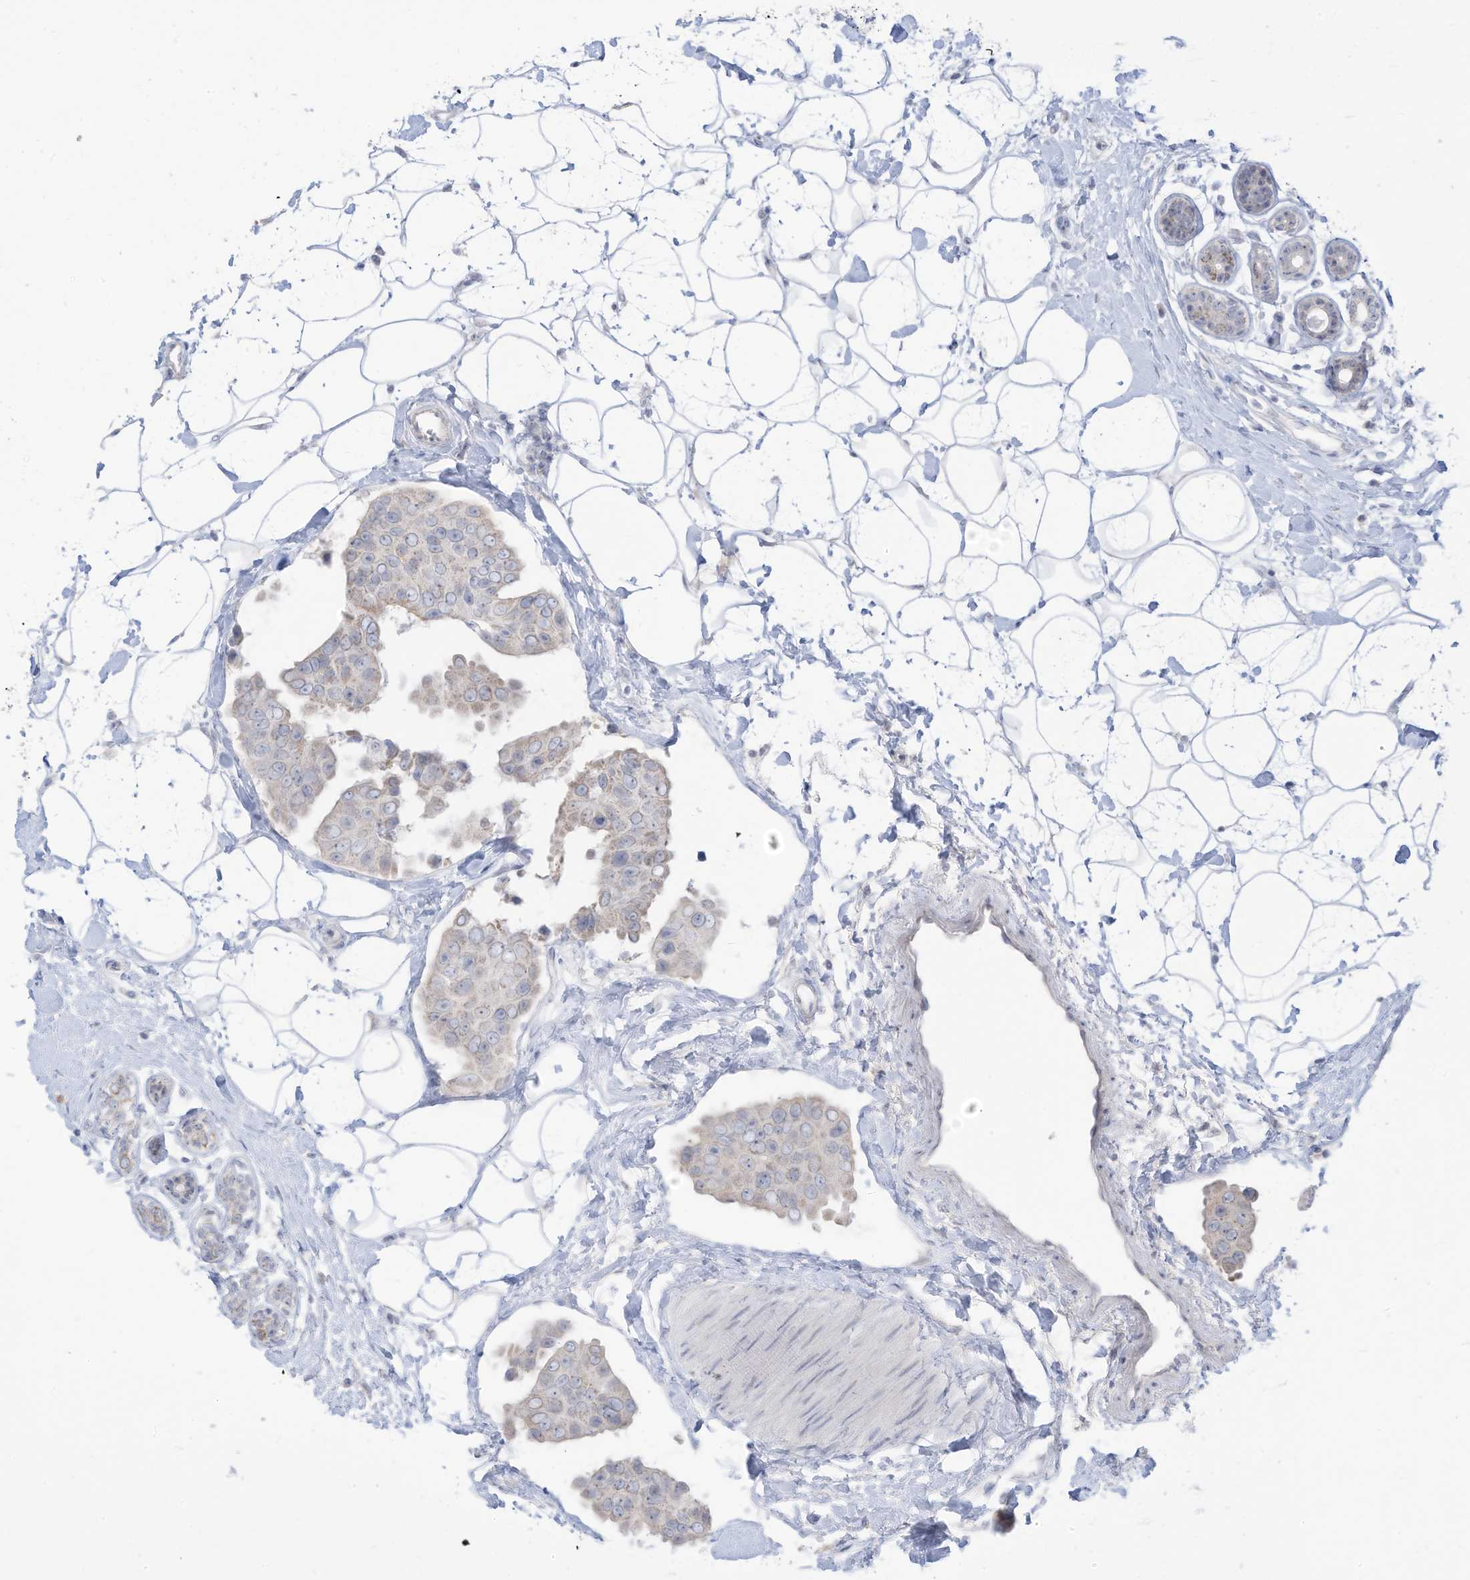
{"staining": {"intensity": "negative", "quantity": "none", "location": "none"}, "tissue": "breast cancer", "cell_type": "Tumor cells", "image_type": "cancer", "snomed": [{"axis": "morphology", "description": "Normal tissue, NOS"}, {"axis": "morphology", "description": "Duct carcinoma"}, {"axis": "topography", "description": "Breast"}], "caption": "Tumor cells are negative for protein expression in human invasive ductal carcinoma (breast). (Brightfield microscopy of DAB immunohistochemistry (IHC) at high magnification).", "gene": "OGT", "patient": {"sex": "female", "age": 39}}